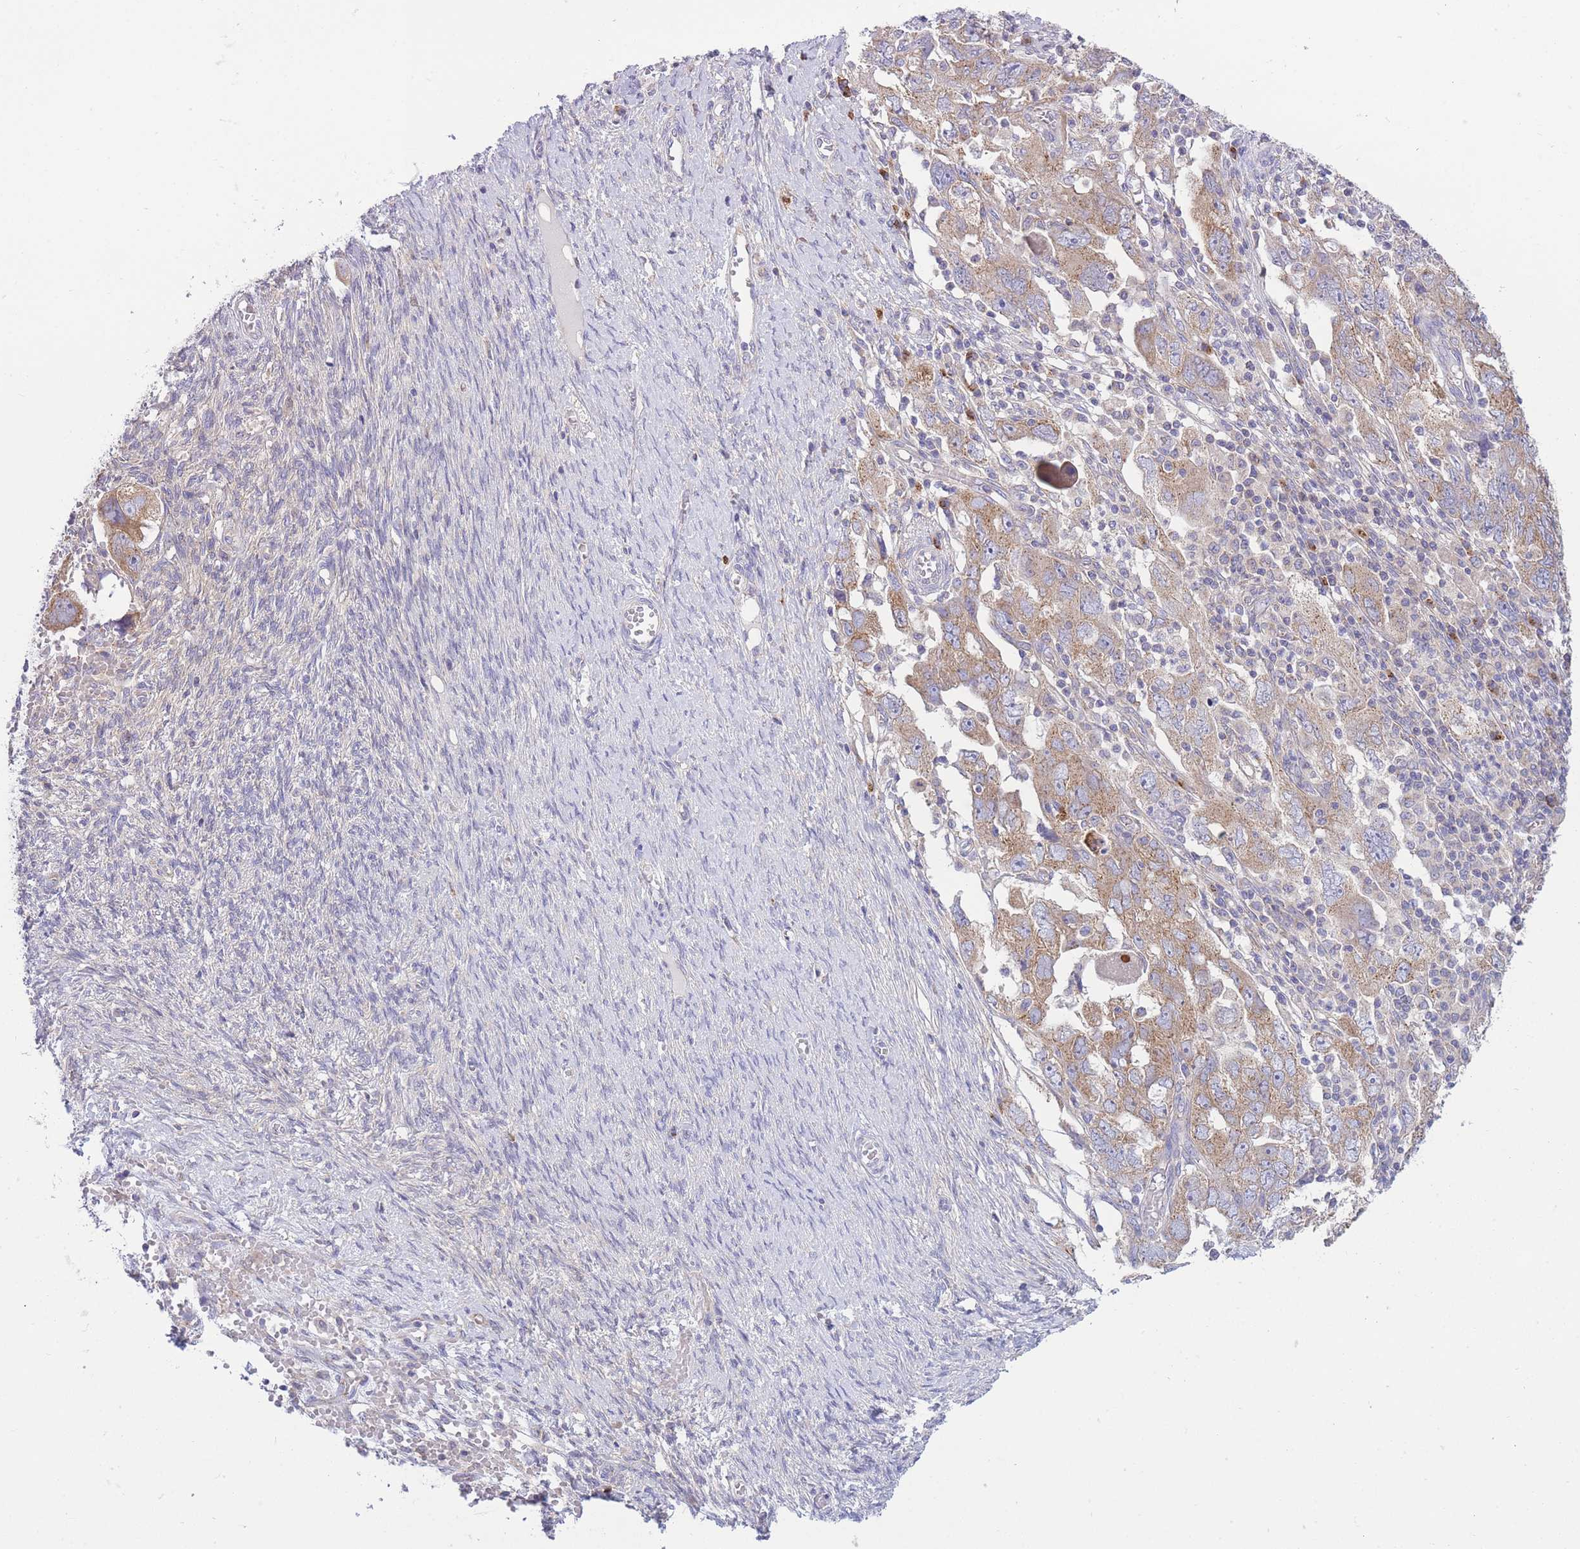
{"staining": {"intensity": "moderate", "quantity": ">75%", "location": "cytoplasmic/membranous"}, "tissue": "ovarian cancer", "cell_type": "Tumor cells", "image_type": "cancer", "snomed": [{"axis": "morphology", "description": "Carcinoma, NOS"}, {"axis": "morphology", "description": "Cystadenocarcinoma, serous, NOS"}, {"axis": "topography", "description": "Ovary"}], "caption": "A medium amount of moderate cytoplasmic/membranous staining is identified in approximately >75% of tumor cells in ovarian cancer tissue.", "gene": "COPG2", "patient": {"sex": "female", "age": 69}}